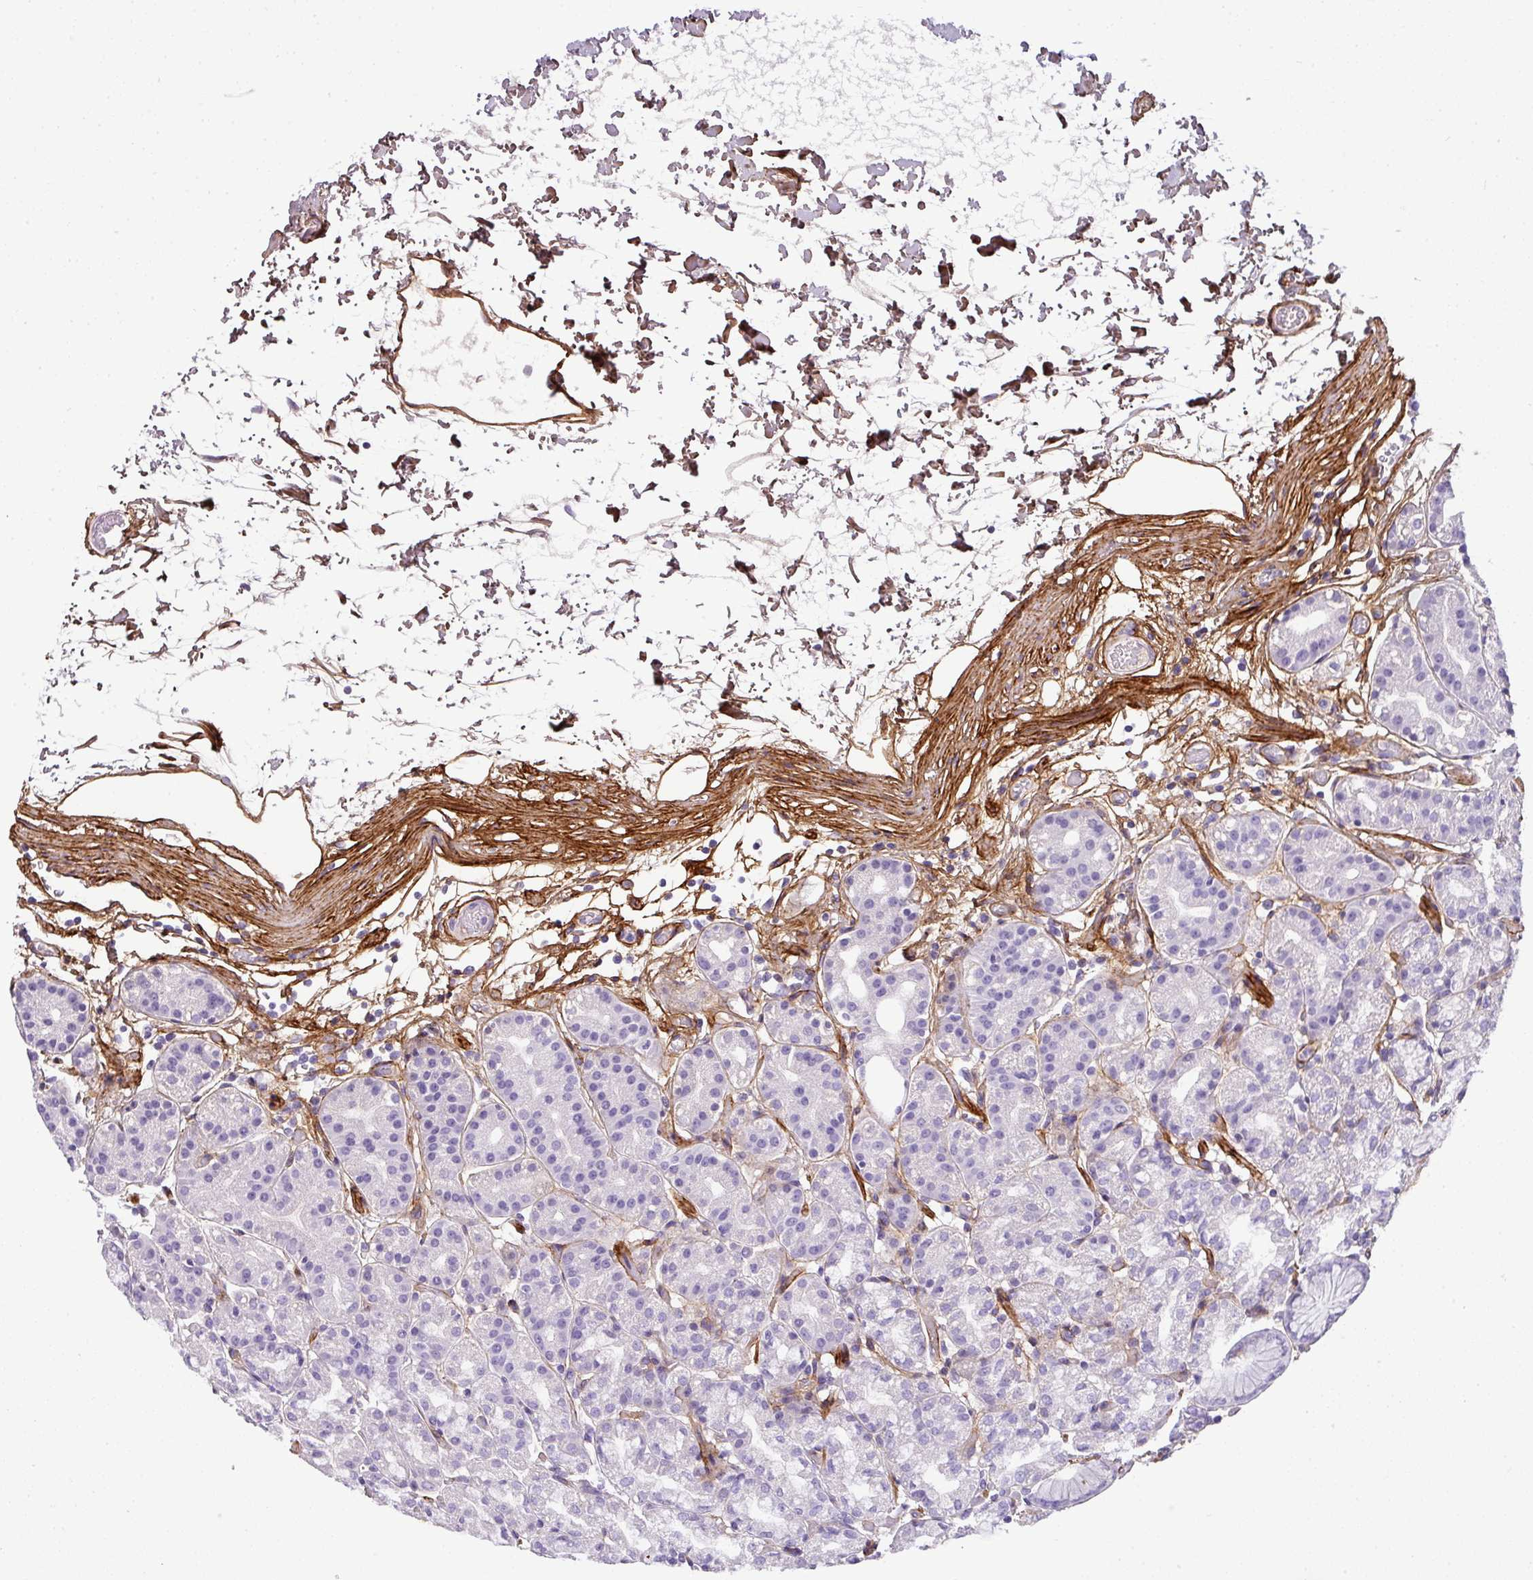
{"staining": {"intensity": "negative", "quantity": "none", "location": "none"}, "tissue": "stomach", "cell_type": "Glandular cells", "image_type": "normal", "snomed": [{"axis": "morphology", "description": "Normal tissue, NOS"}, {"axis": "topography", "description": "Stomach"}], "caption": "A high-resolution photomicrograph shows immunohistochemistry (IHC) staining of benign stomach, which reveals no significant expression in glandular cells.", "gene": "PARD6G", "patient": {"sex": "female", "age": 57}}